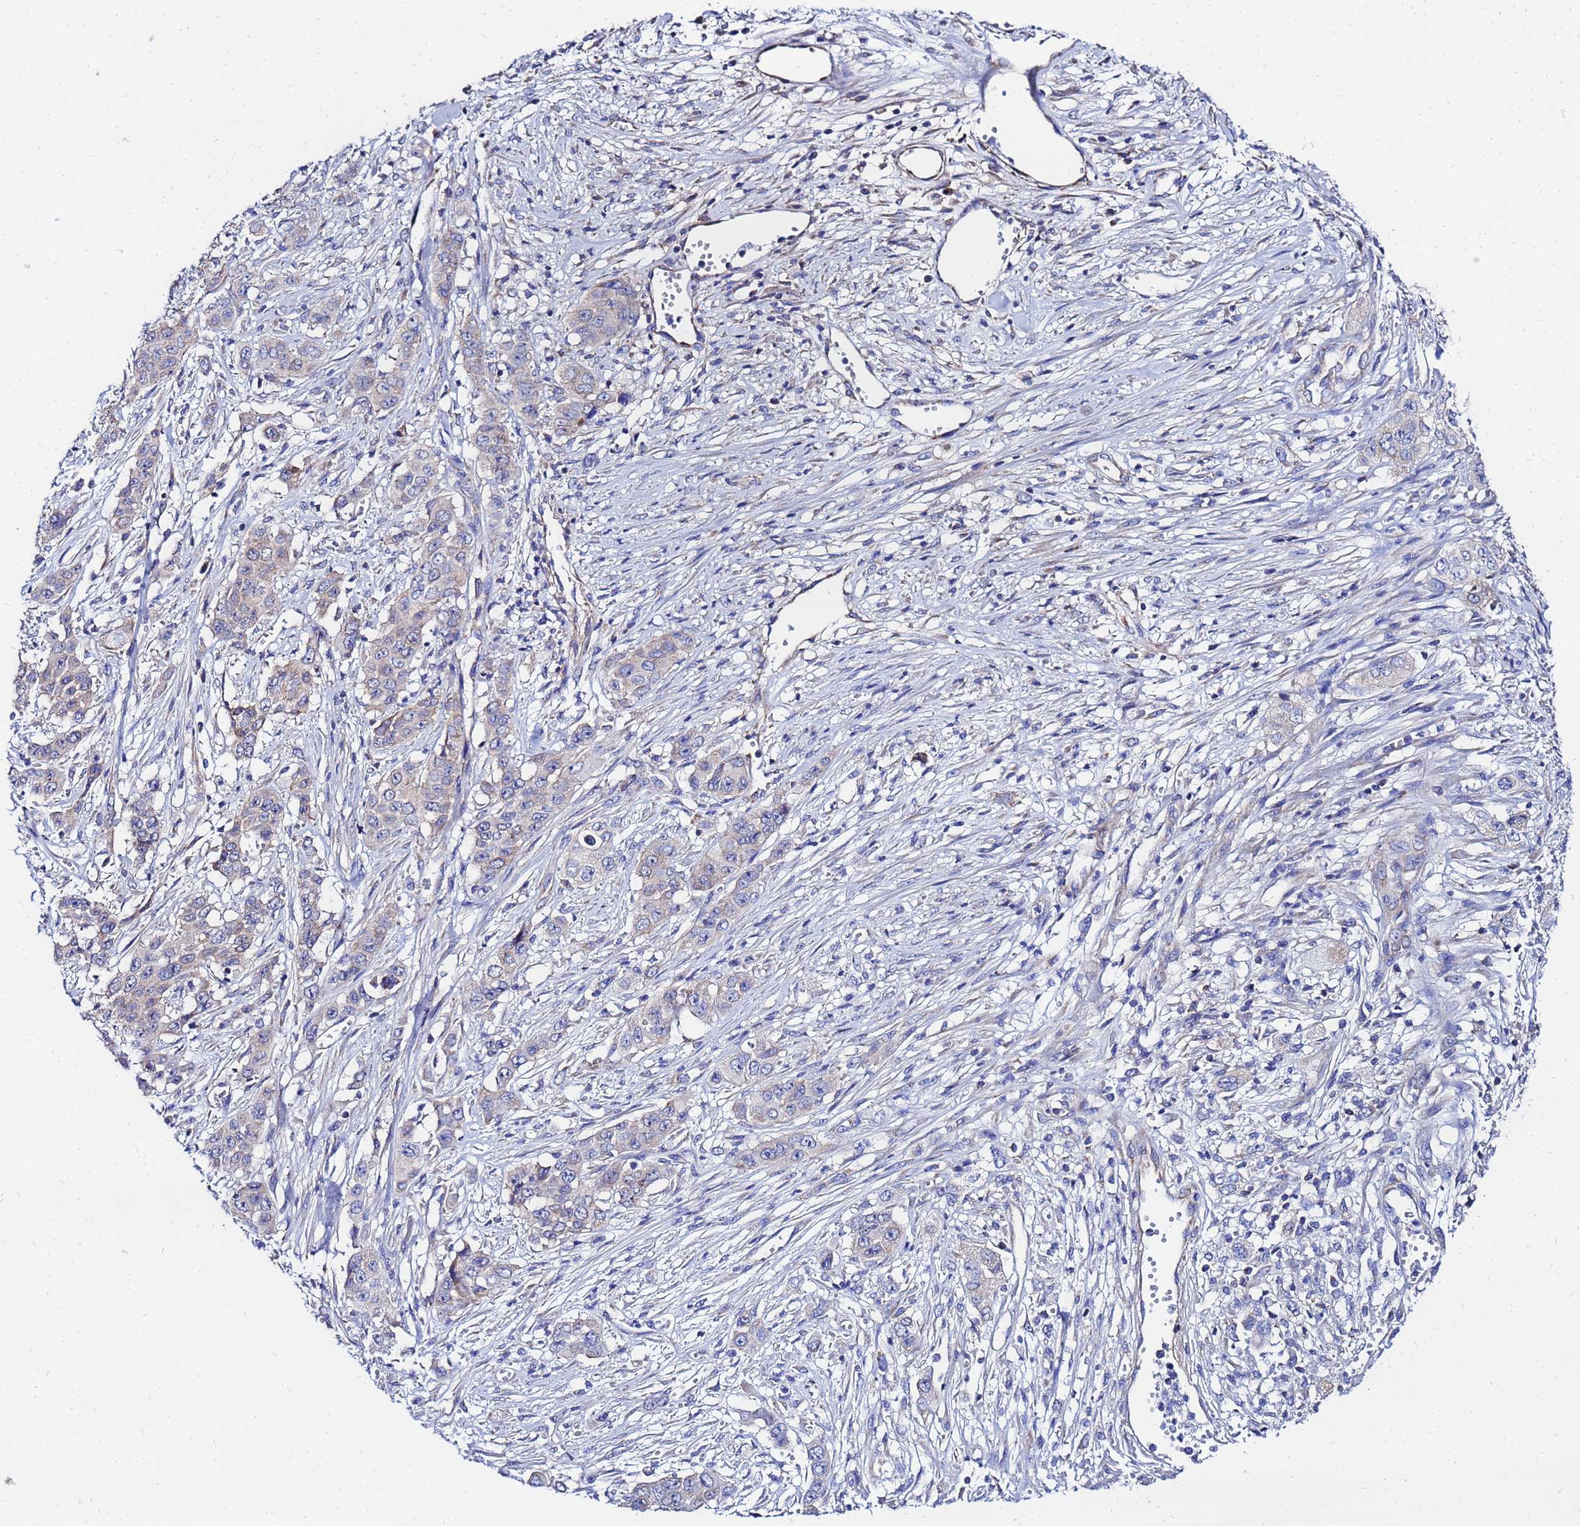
{"staining": {"intensity": "weak", "quantity": "<25%", "location": "cytoplasmic/membranous"}, "tissue": "stomach cancer", "cell_type": "Tumor cells", "image_type": "cancer", "snomed": [{"axis": "morphology", "description": "Adenocarcinoma, NOS"}, {"axis": "topography", "description": "Stomach, upper"}], "caption": "Immunohistochemical staining of human stomach adenocarcinoma demonstrates no significant expression in tumor cells.", "gene": "FAHD2A", "patient": {"sex": "male", "age": 62}}